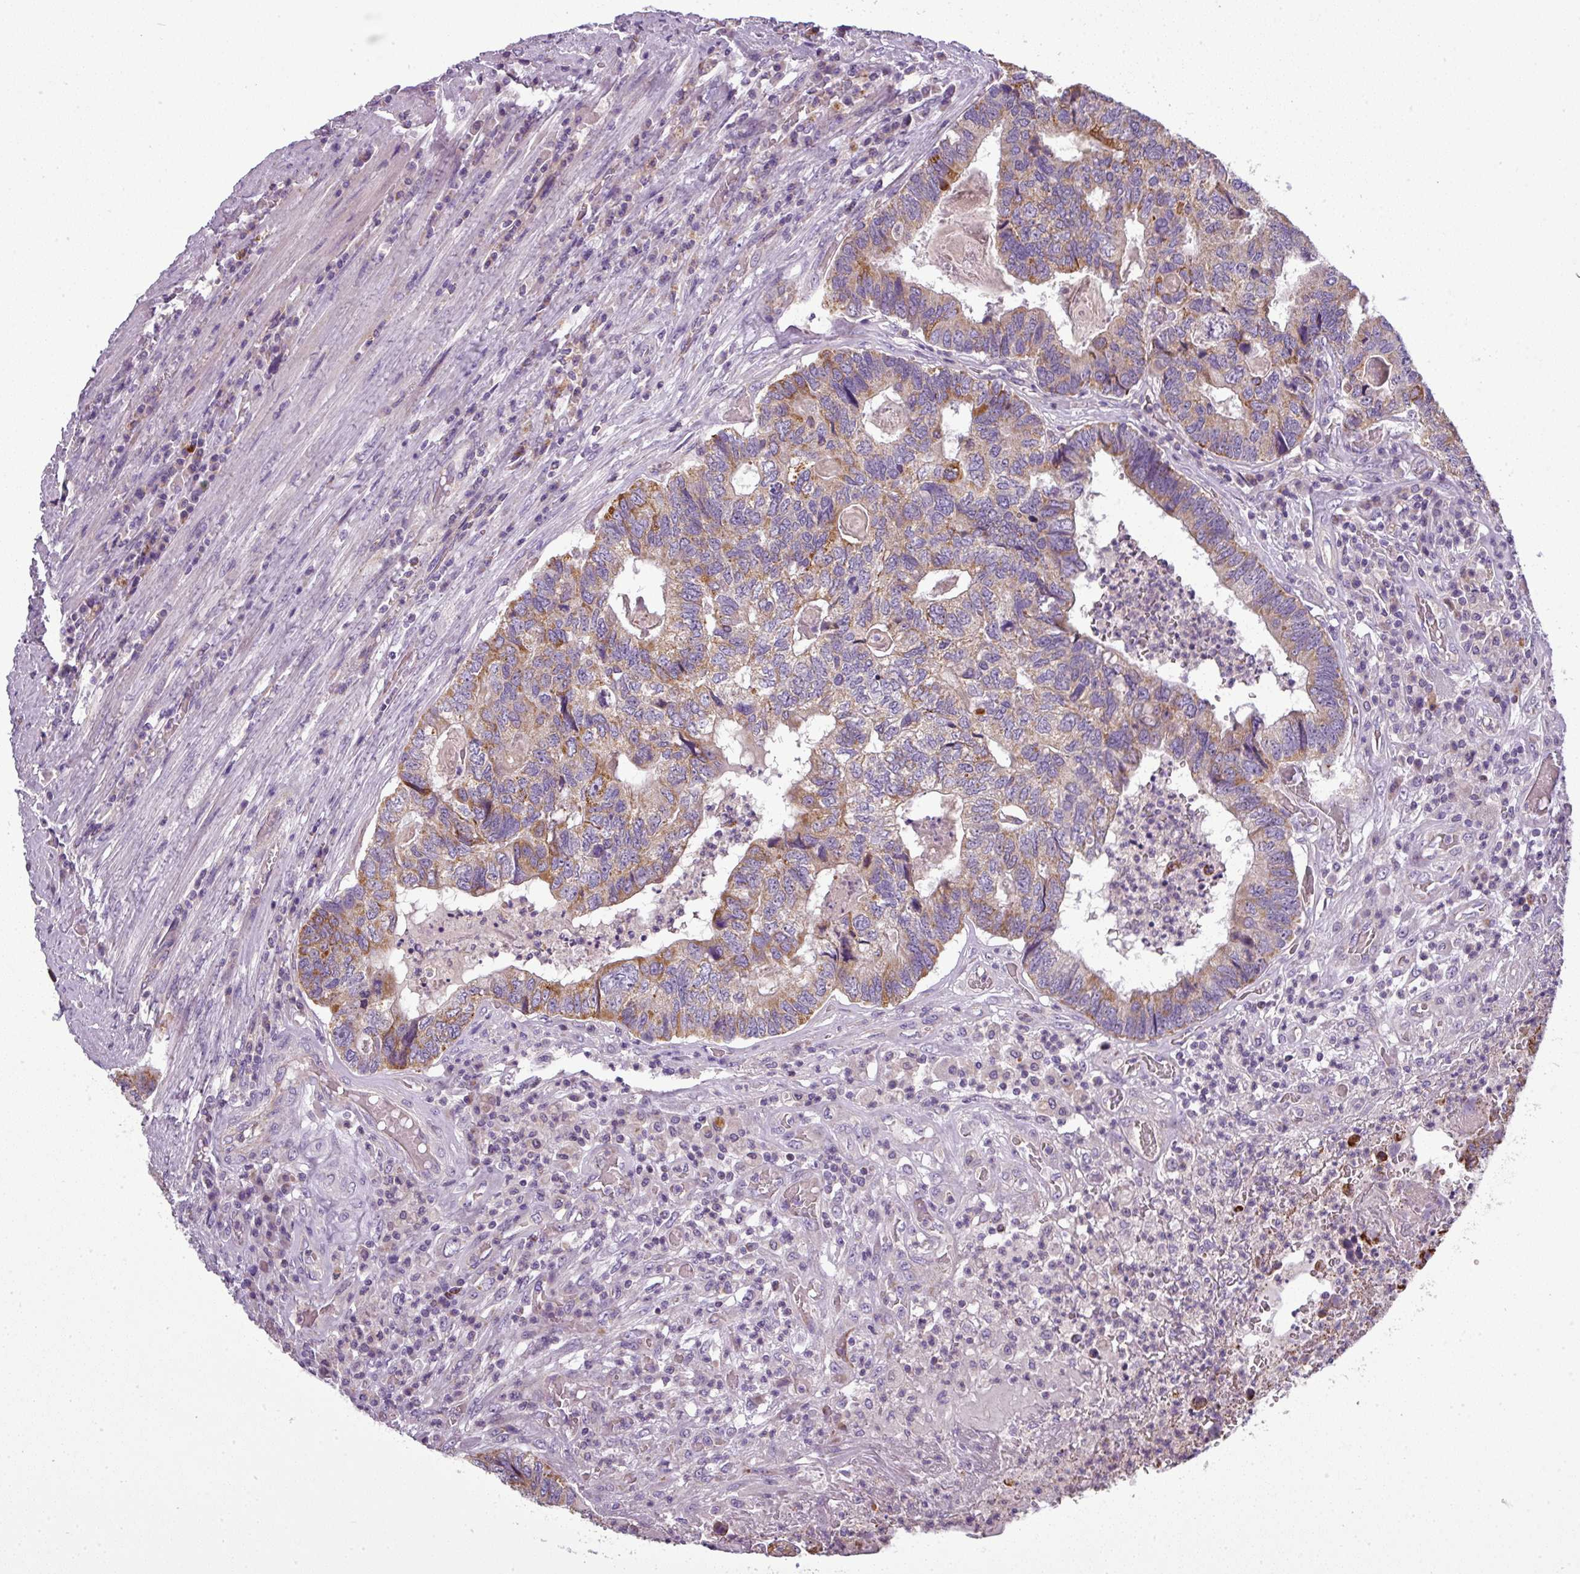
{"staining": {"intensity": "moderate", "quantity": ">75%", "location": "cytoplasmic/membranous"}, "tissue": "colorectal cancer", "cell_type": "Tumor cells", "image_type": "cancer", "snomed": [{"axis": "morphology", "description": "Adenocarcinoma, NOS"}, {"axis": "topography", "description": "Colon"}], "caption": "A photomicrograph of human colorectal adenocarcinoma stained for a protein exhibits moderate cytoplasmic/membranous brown staining in tumor cells.", "gene": "PNMA6A", "patient": {"sex": "female", "age": 67}}